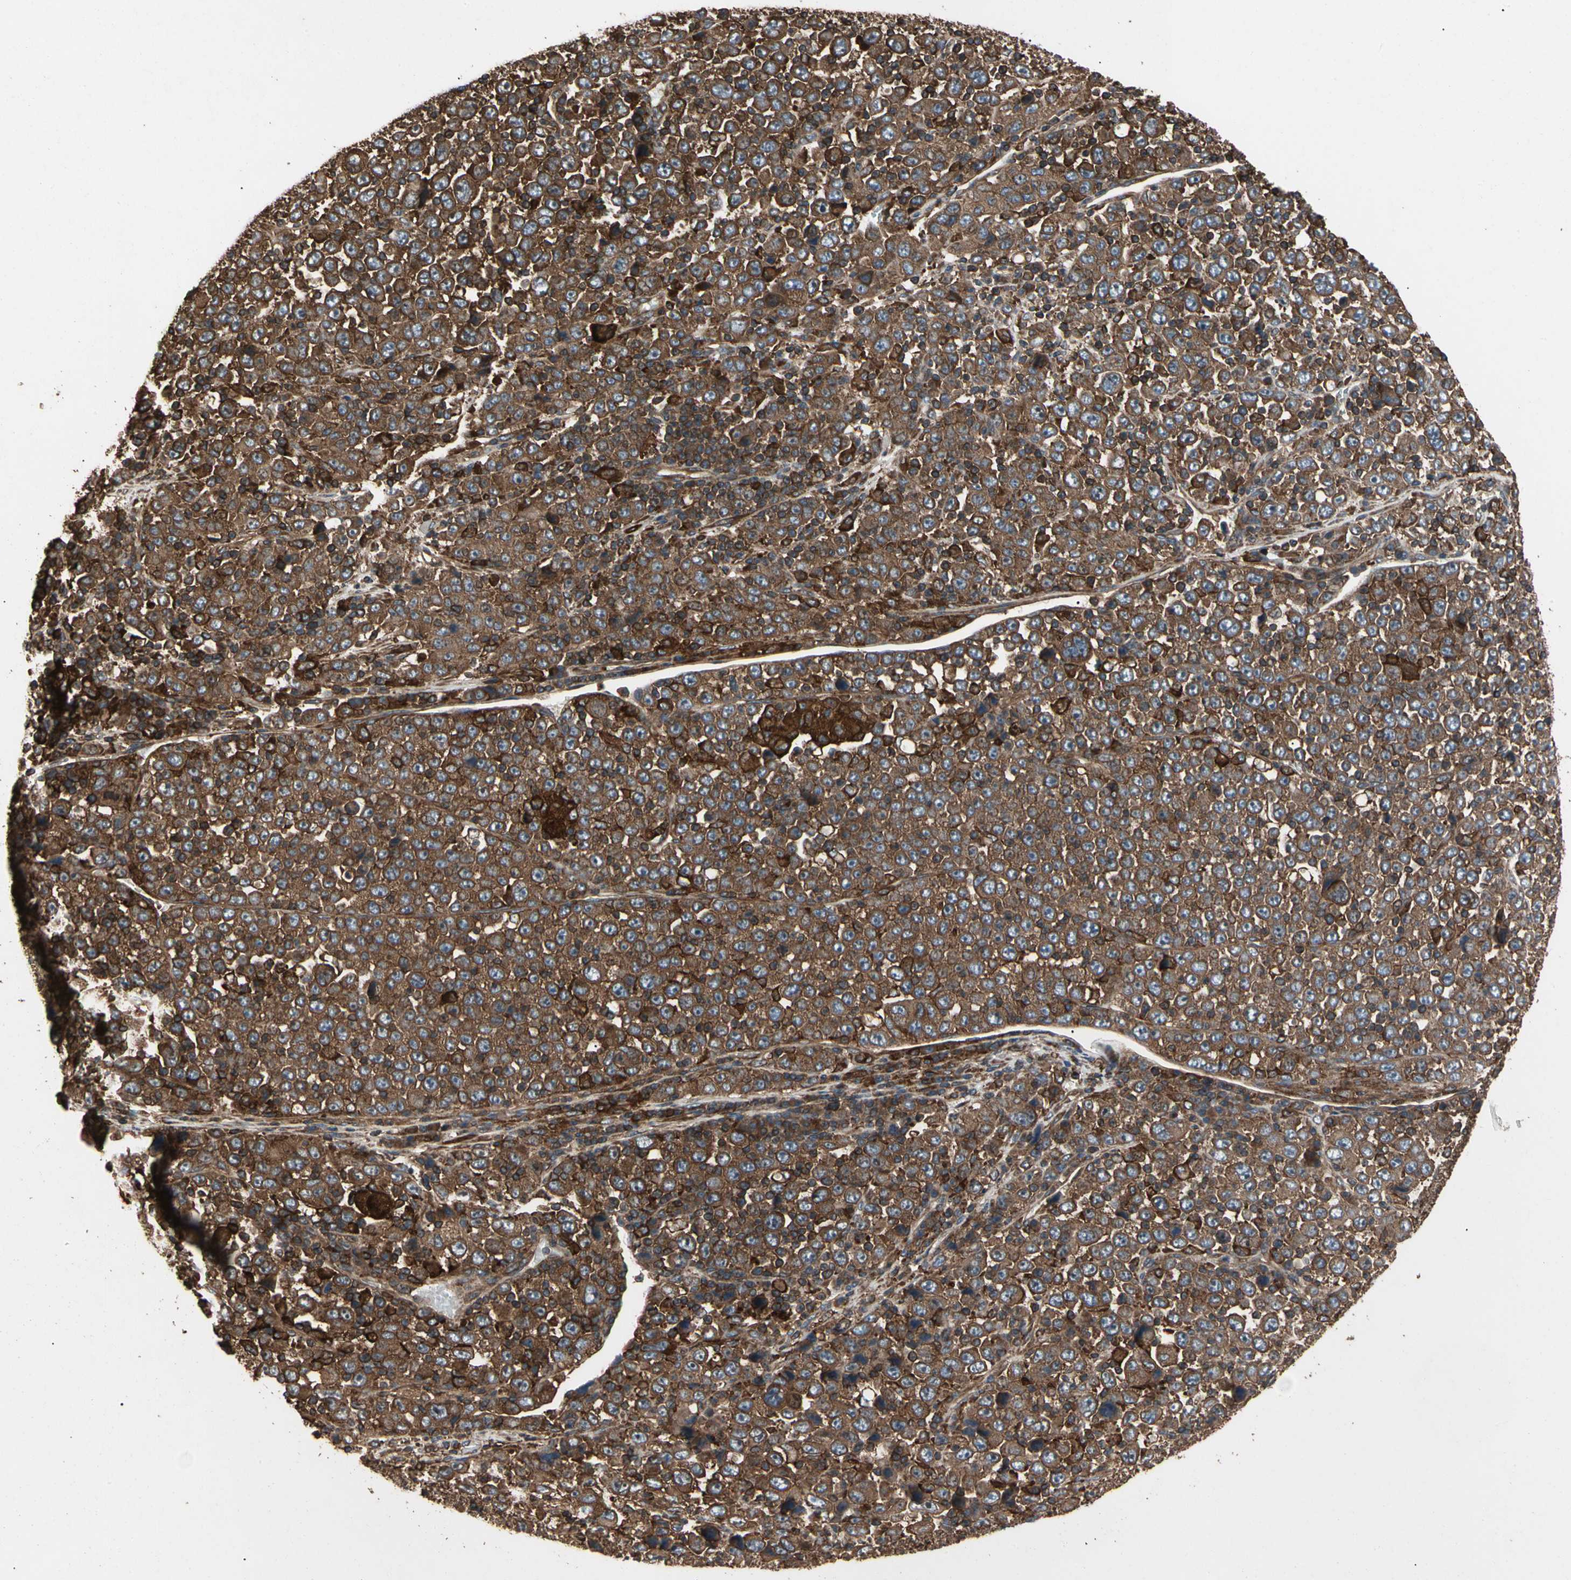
{"staining": {"intensity": "strong", "quantity": ">75%", "location": "cytoplasmic/membranous"}, "tissue": "stomach cancer", "cell_type": "Tumor cells", "image_type": "cancer", "snomed": [{"axis": "morphology", "description": "Normal tissue, NOS"}, {"axis": "morphology", "description": "Adenocarcinoma, NOS"}, {"axis": "topography", "description": "Stomach, upper"}, {"axis": "topography", "description": "Stomach"}], "caption": "A micrograph of human stomach adenocarcinoma stained for a protein demonstrates strong cytoplasmic/membranous brown staining in tumor cells. (Brightfield microscopy of DAB IHC at high magnification).", "gene": "AGBL2", "patient": {"sex": "male", "age": 59}}